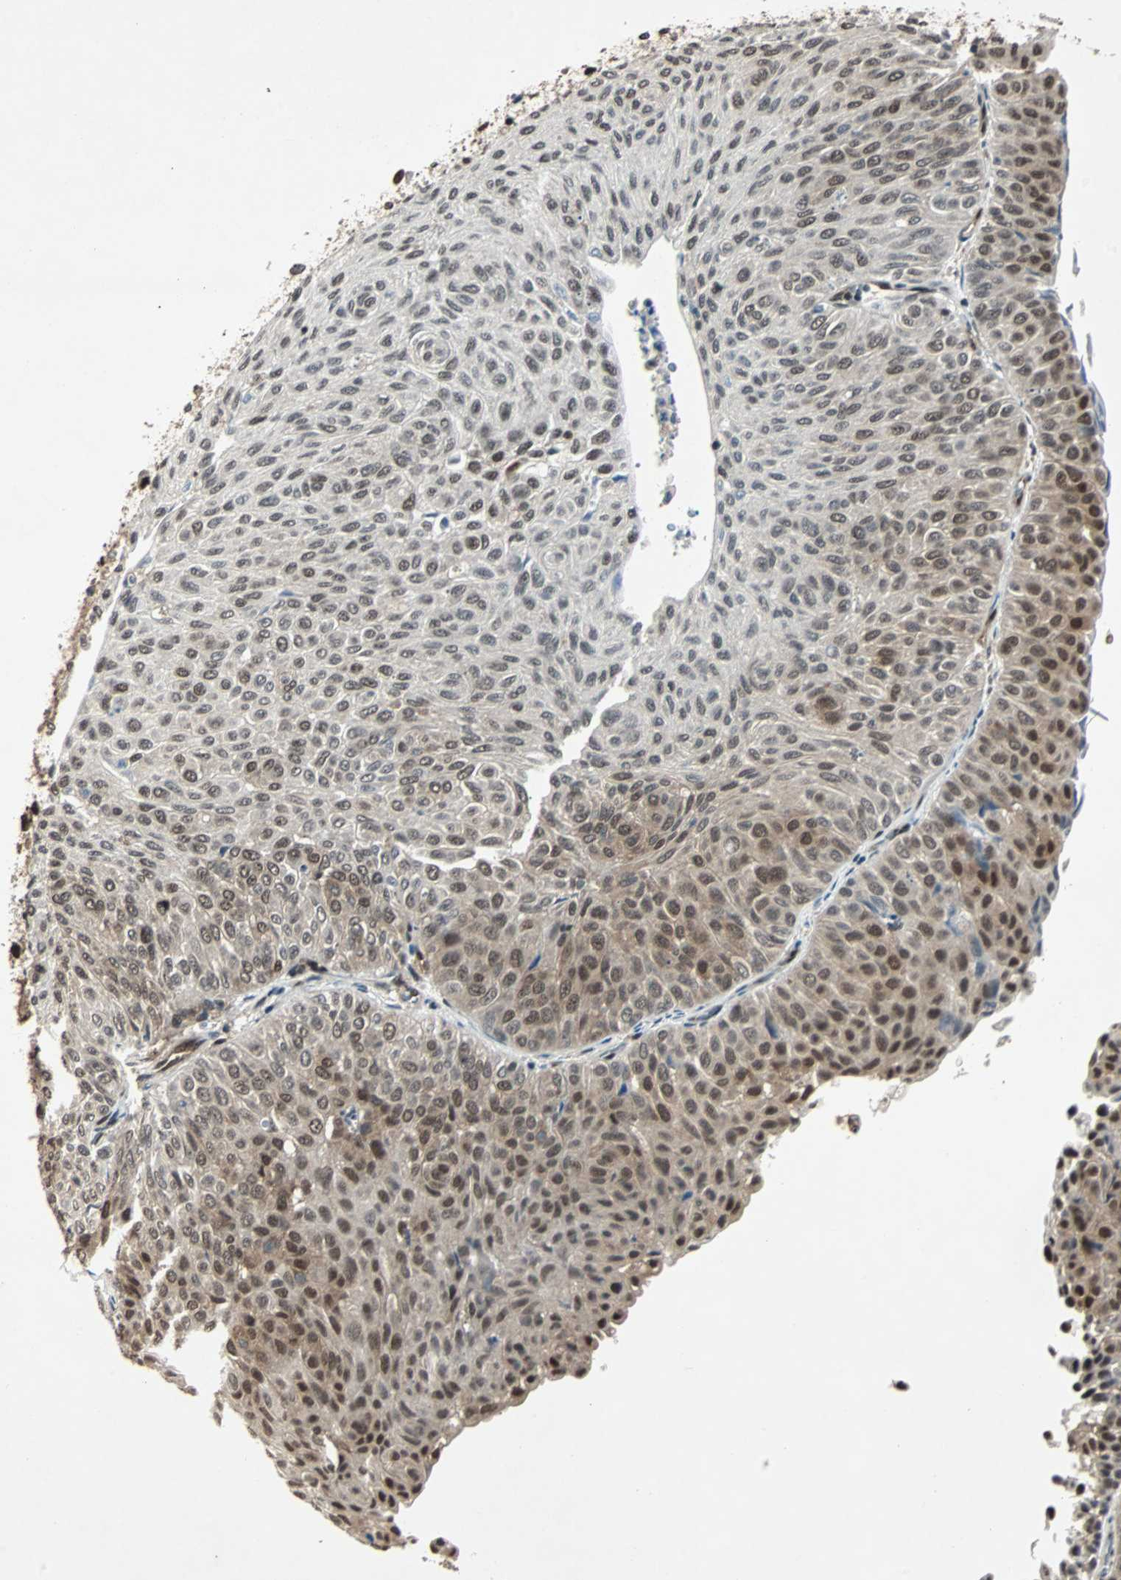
{"staining": {"intensity": "moderate", "quantity": ">75%", "location": "cytoplasmic/membranous,nuclear"}, "tissue": "urothelial cancer", "cell_type": "Tumor cells", "image_type": "cancer", "snomed": [{"axis": "morphology", "description": "Urothelial carcinoma, Low grade"}, {"axis": "topography", "description": "Urinary bladder"}], "caption": "DAB (3,3'-diaminobenzidine) immunohistochemical staining of low-grade urothelial carcinoma demonstrates moderate cytoplasmic/membranous and nuclear protein expression in about >75% of tumor cells.", "gene": "ACLY", "patient": {"sex": "male", "age": 78}}